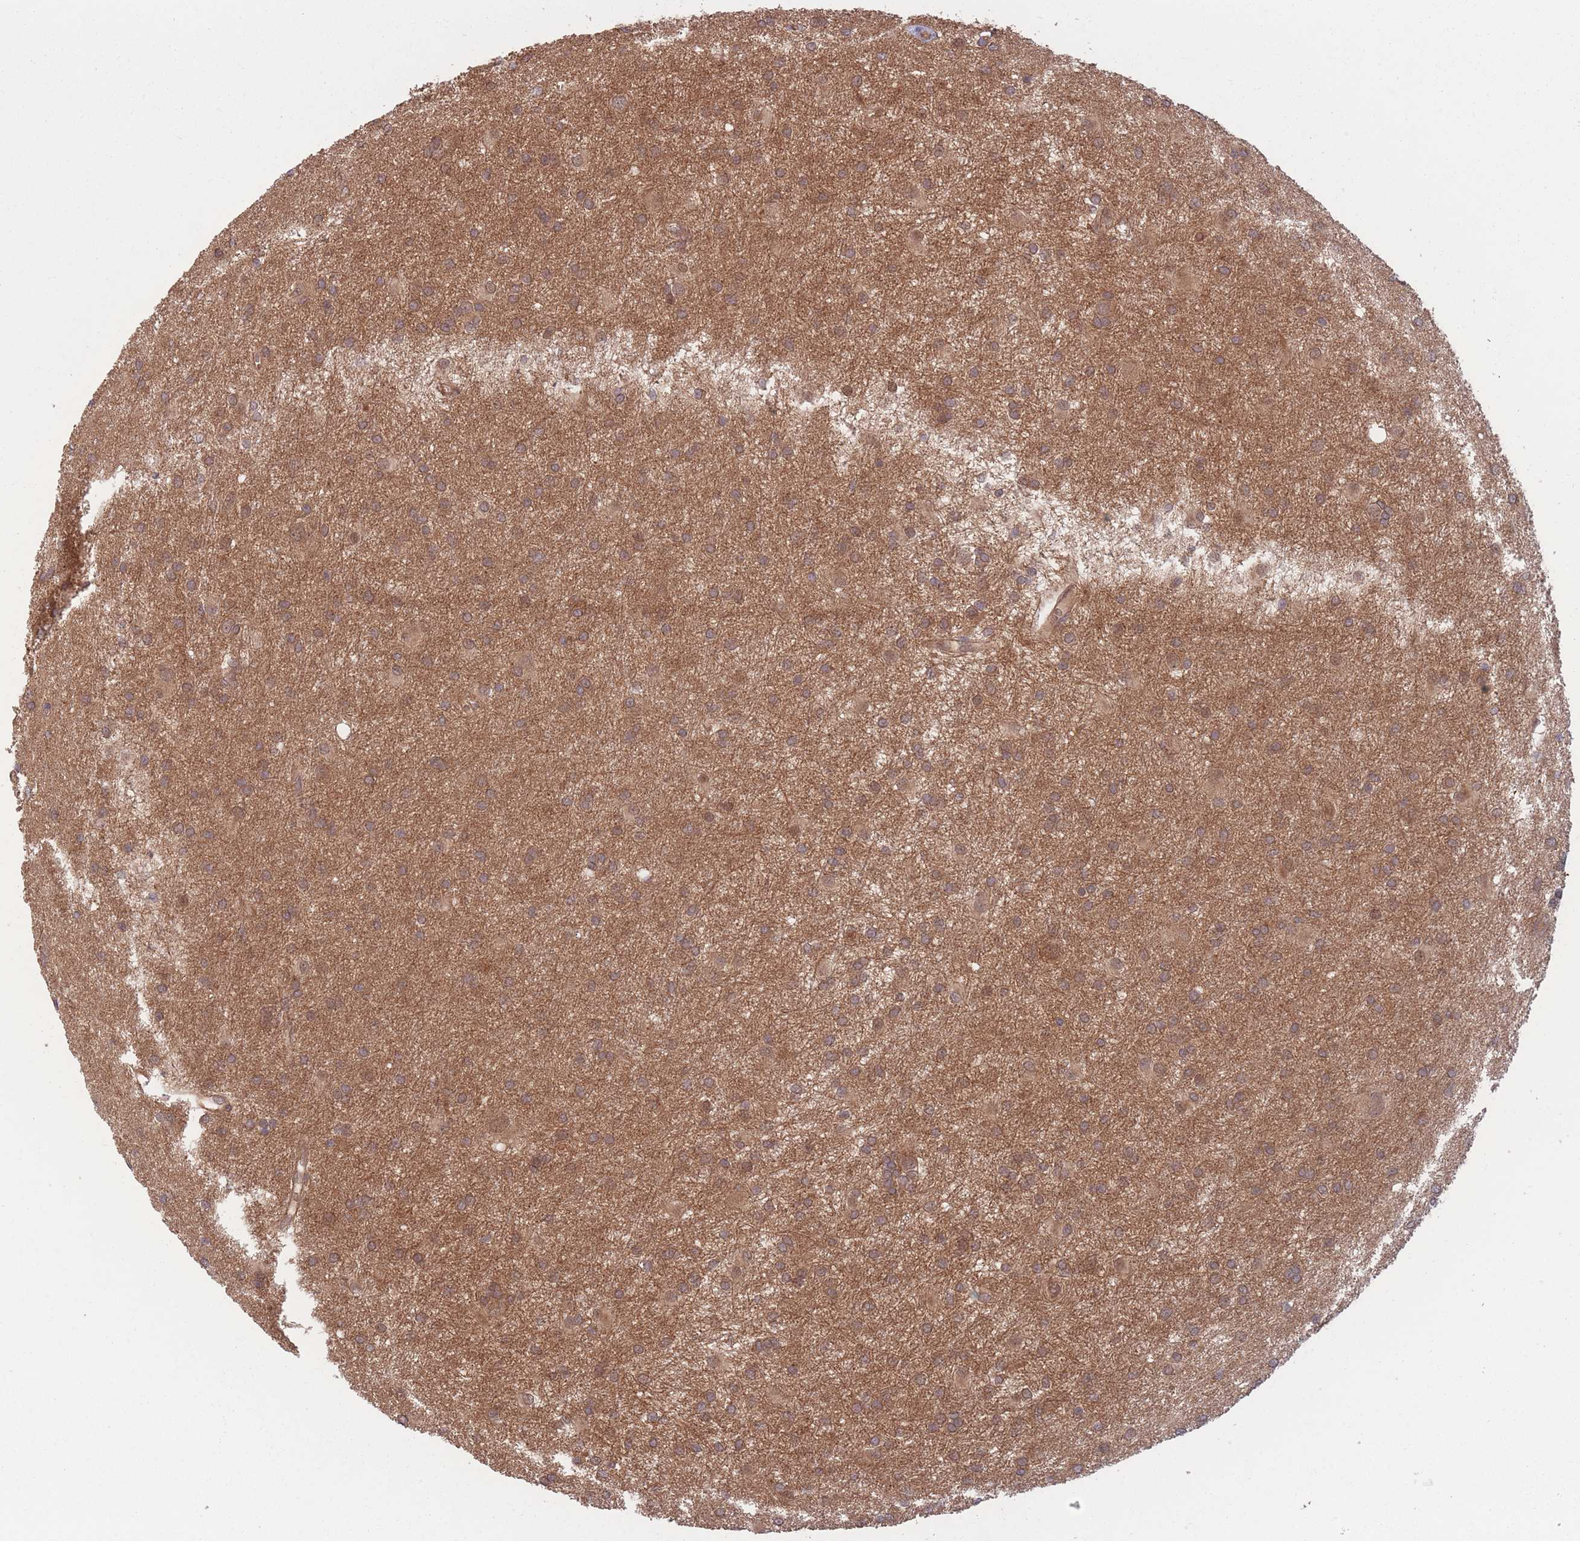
{"staining": {"intensity": "moderate", "quantity": ">75%", "location": "cytoplasmic/membranous"}, "tissue": "glioma", "cell_type": "Tumor cells", "image_type": "cancer", "snomed": [{"axis": "morphology", "description": "Glioma, malignant, High grade"}, {"axis": "topography", "description": "Brain"}], "caption": "Immunohistochemistry image of neoplastic tissue: human malignant glioma (high-grade) stained using immunohistochemistry displays medium levels of moderate protein expression localized specifically in the cytoplasmic/membranous of tumor cells, appearing as a cytoplasmic/membranous brown color.", "gene": "PODXL2", "patient": {"sex": "female", "age": 50}}